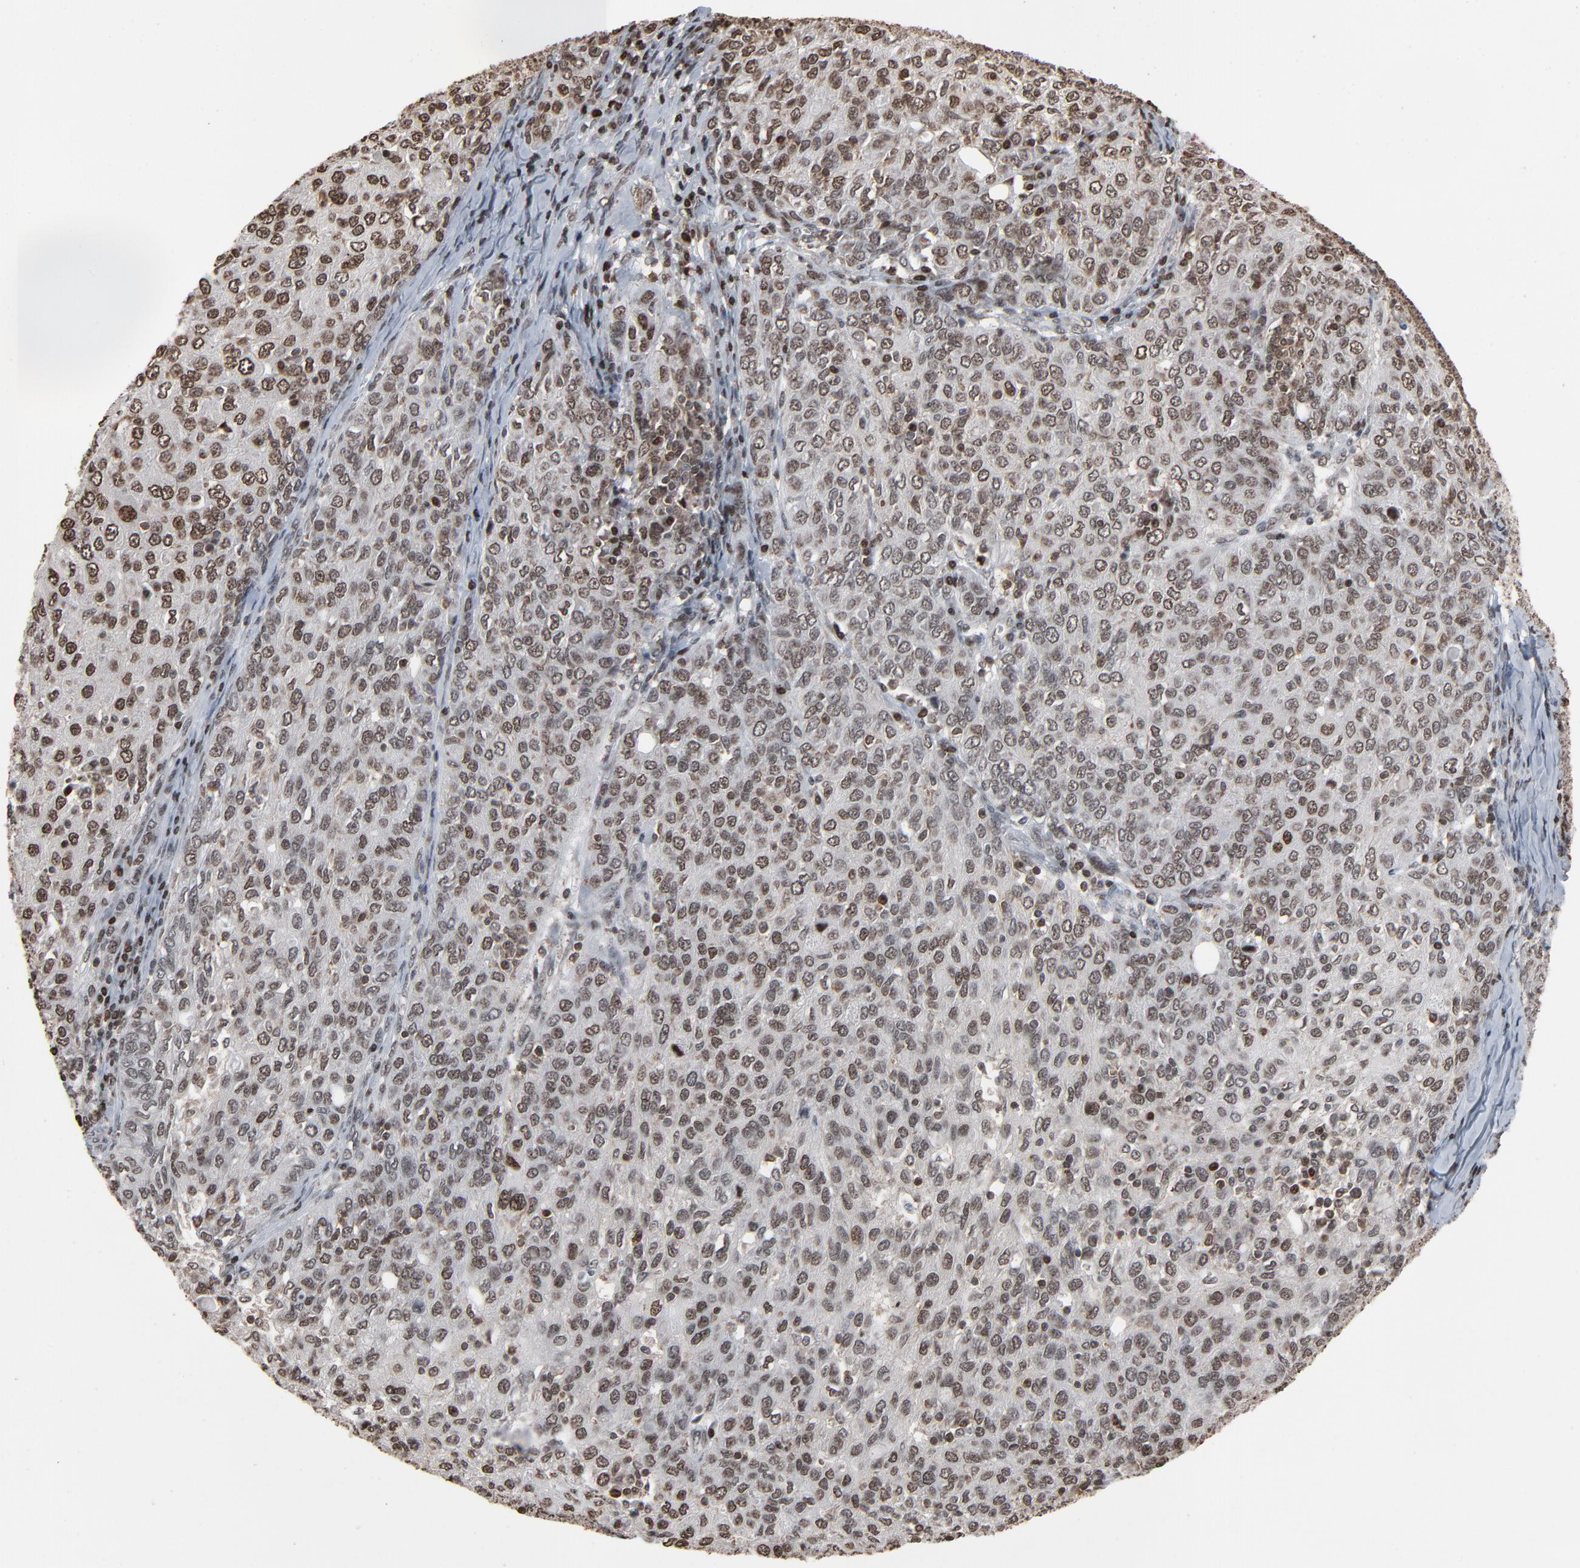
{"staining": {"intensity": "moderate", "quantity": ">75%", "location": "nuclear"}, "tissue": "ovarian cancer", "cell_type": "Tumor cells", "image_type": "cancer", "snomed": [{"axis": "morphology", "description": "Carcinoma, endometroid"}, {"axis": "topography", "description": "Ovary"}], "caption": "A photomicrograph showing moderate nuclear expression in about >75% of tumor cells in ovarian cancer, as visualized by brown immunohistochemical staining.", "gene": "RPS6KA3", "patient": {"sex": "female", "age": 50}}